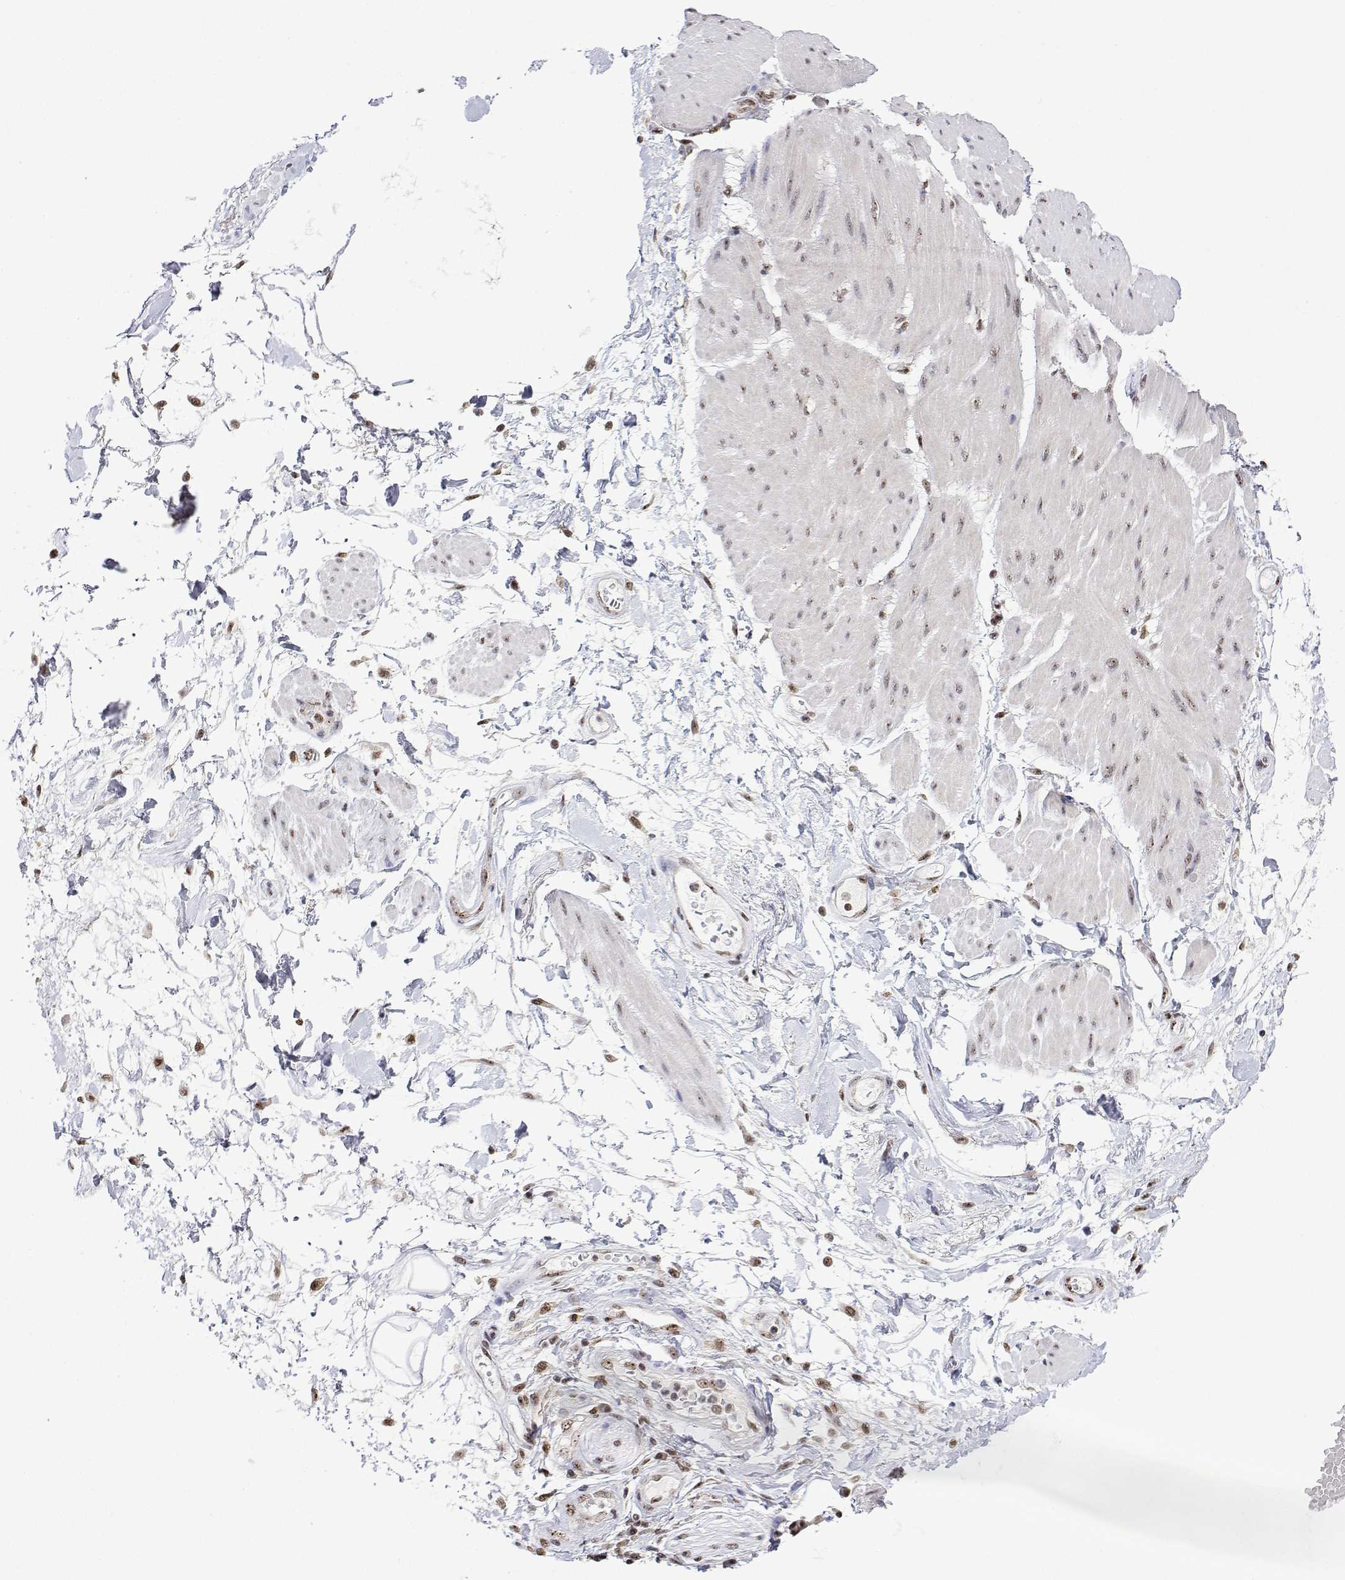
{"staining": {"intensity": "negative", "quantity": "none", "location": "none"}, "tissue": "adipose tissue", "cell_type": "Adipocytes", "image_type": "normal", "snomed": [{"axis": "morphology", "description": "Normal tissue, NOS"}, {"axis": "topography", "description": "Urinary bladder"}, {"axis": "topography", "description": "Peripheral nerve tissue"}], "caption": "A photomicrograph of adipose tissue stained for a protein exhibits no brown staining in adipocytes. (DAB IHC with hematoxylin counter stain).", "gene": "ADAR", "patient": {"sex": "female", "age": 60}}